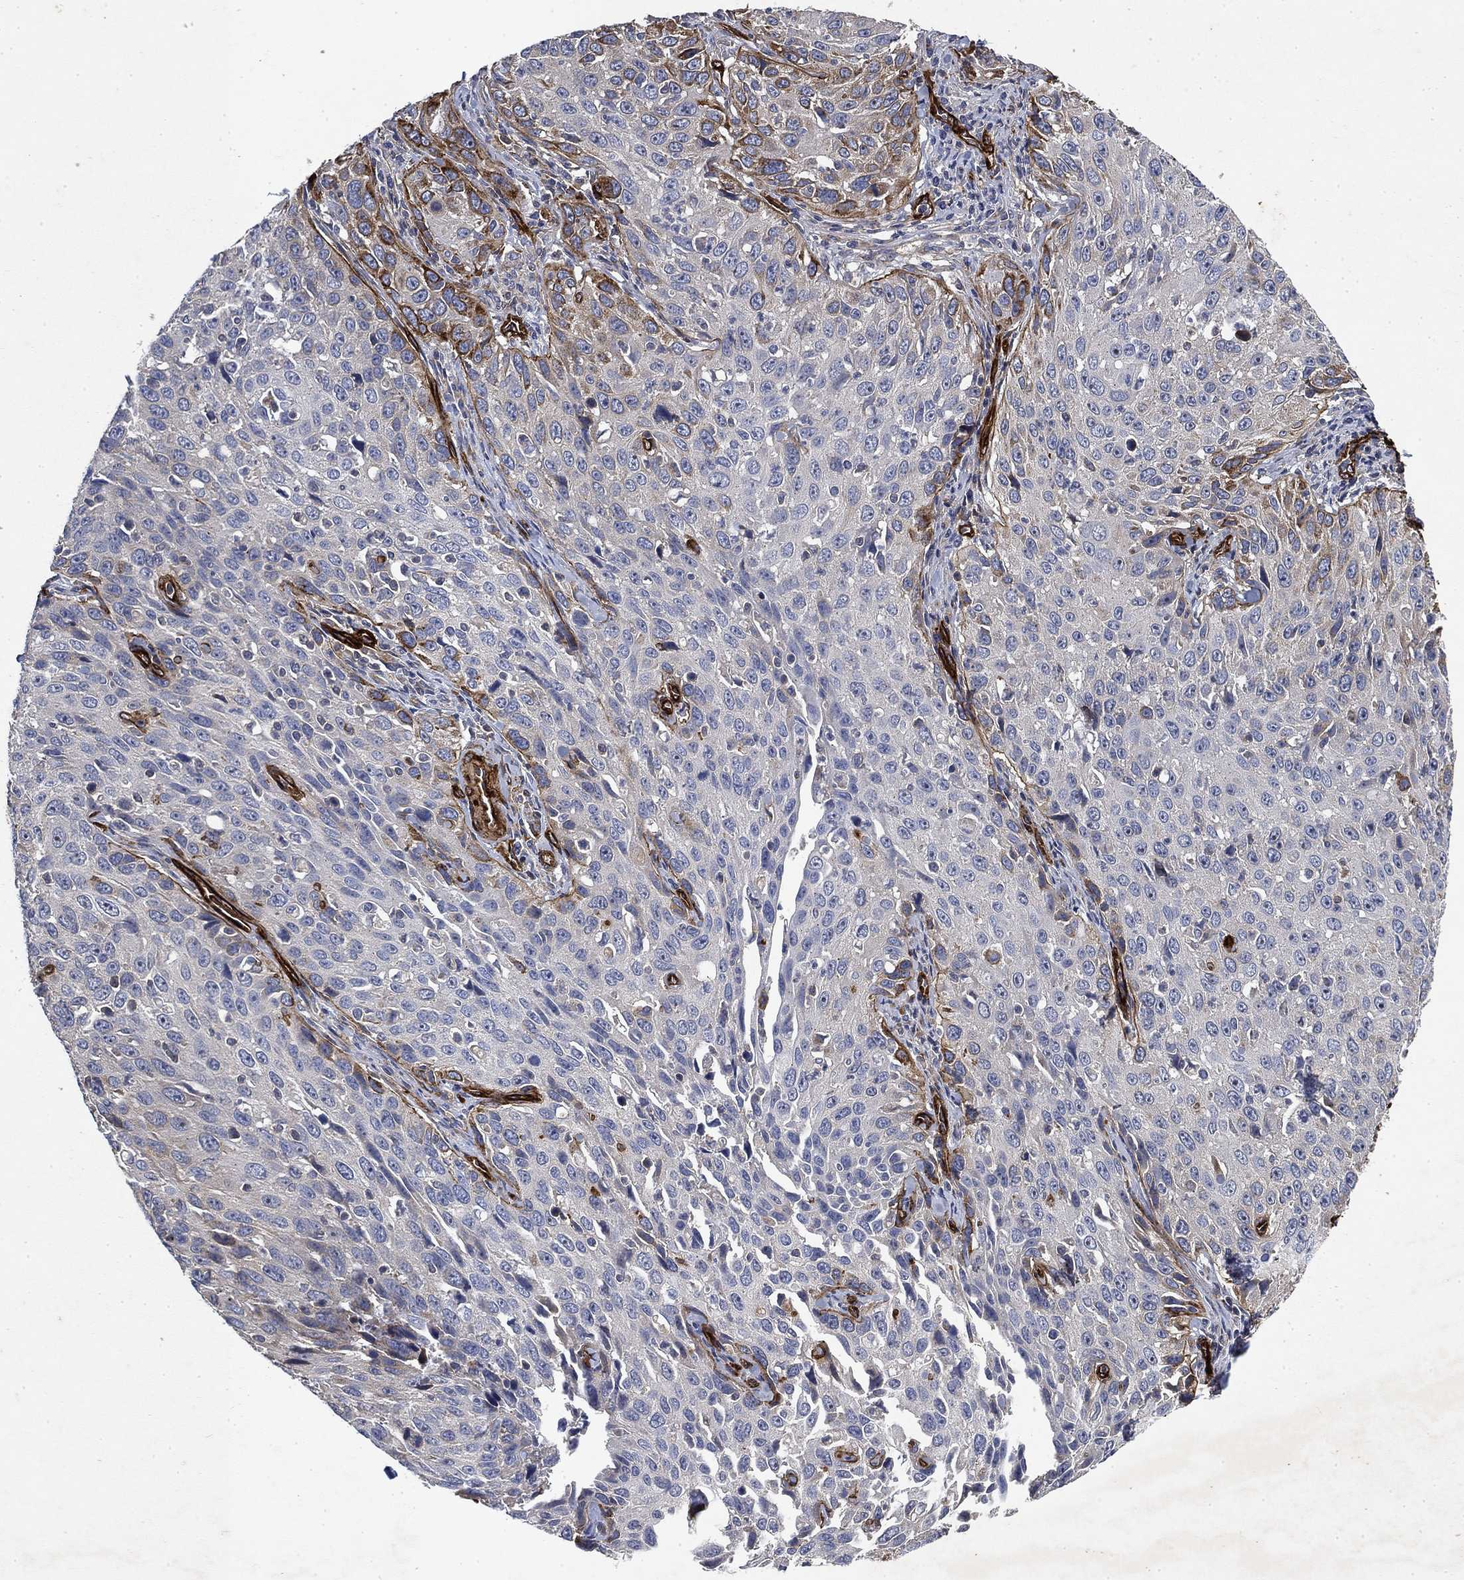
{"staining": {"intensity": "negative", "quantity": "none", "location": "none"}, "tissue": "cervical cancer", "cell_type": "Tumor cells", "image_type": "cancer", "snomed": [{"axis": "morphology", "description": "Squamous cell carcinoma, NOS"}, {"axis": "topography", "description": "Cervix"}], "caption": "Immunohistochemistry (IHC) image of human cervical cancer (squamous cell carcinoma) stained for a protein (brown), which displays no expression in tumor cells.", "gene": "COL4A2", "patient": {"sex": "female", "age": 26}}